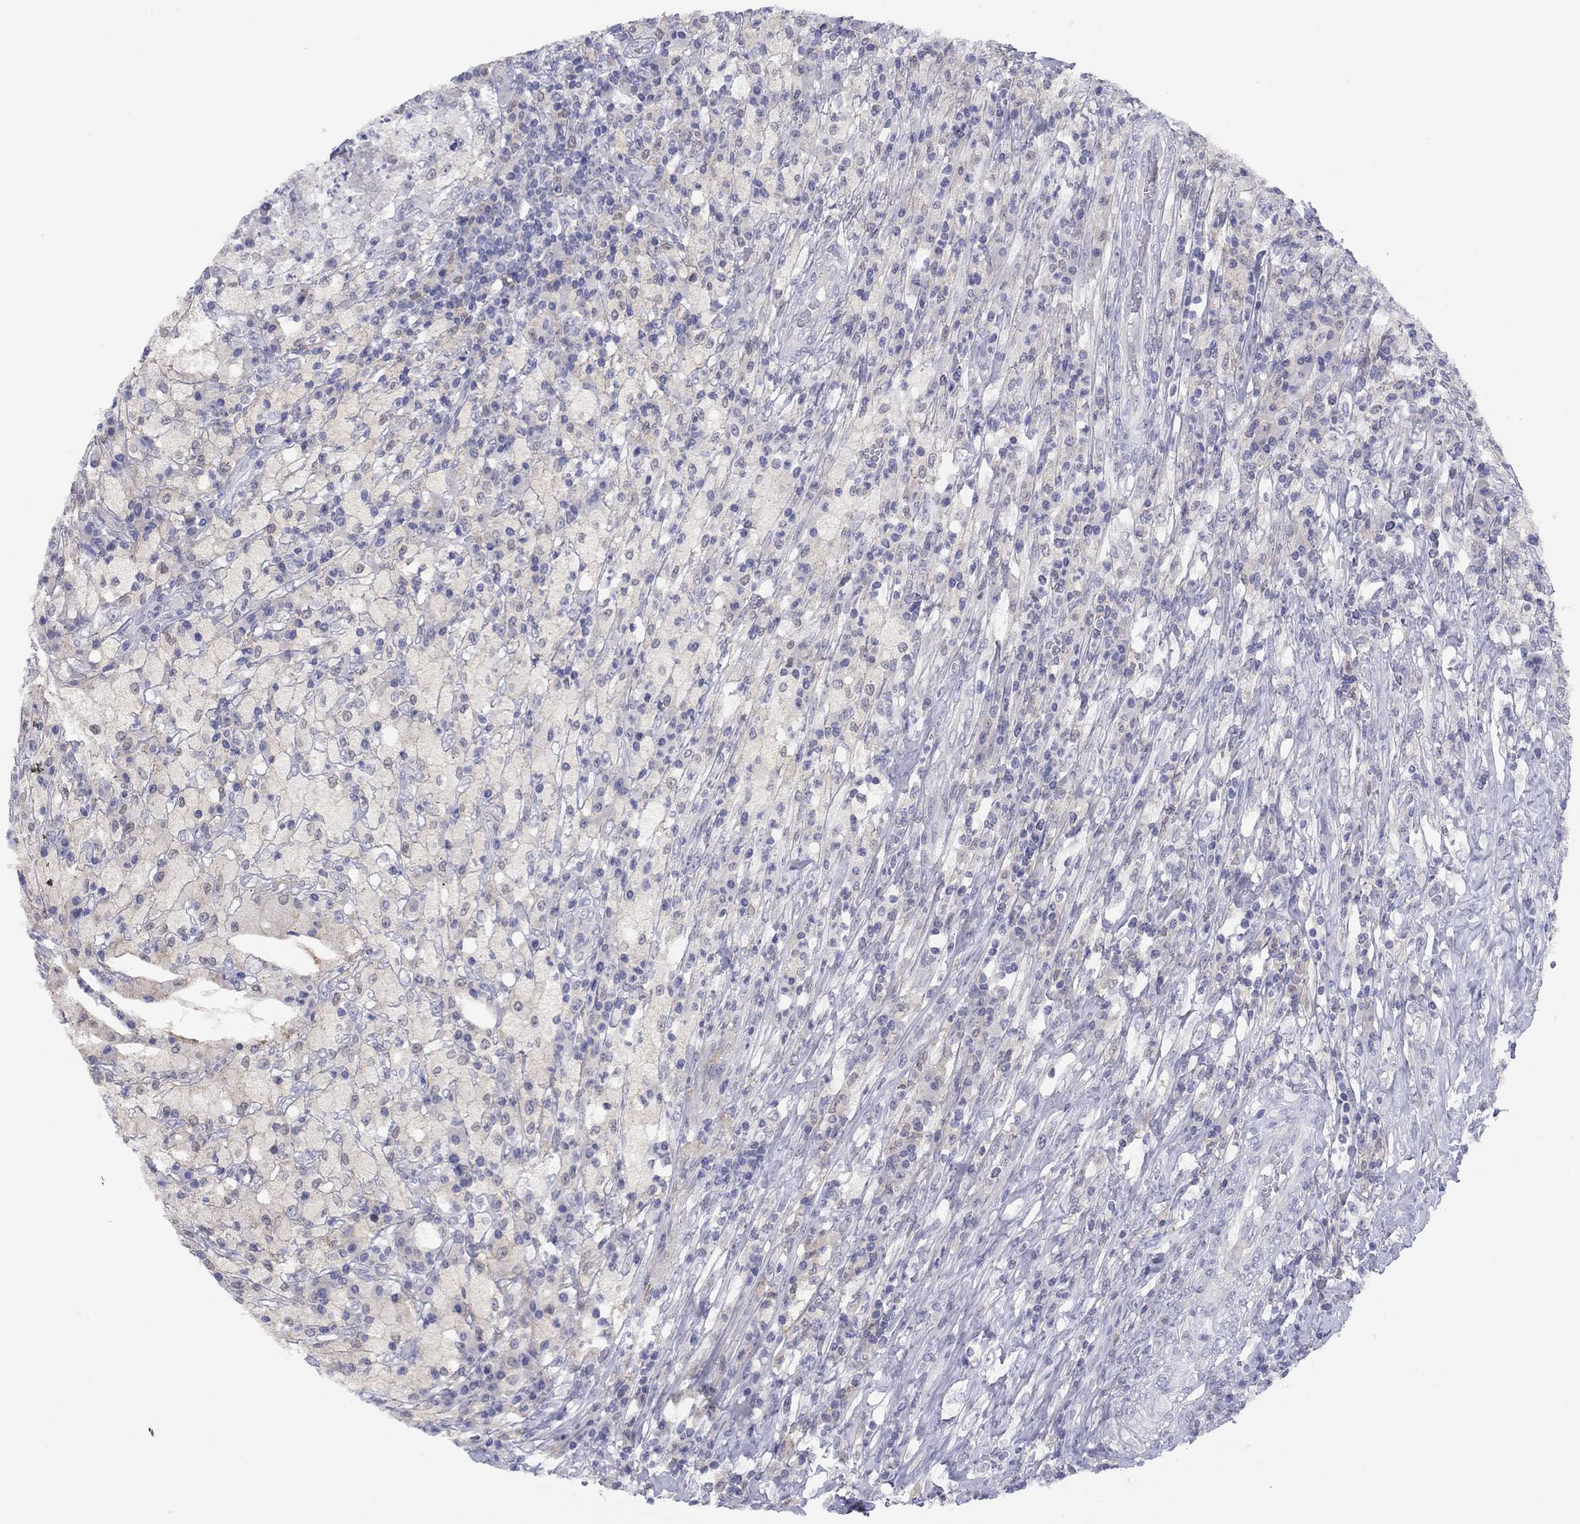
{"staining": {"intensity": "negative", "quantity": "none", "location": "none"}, "tissue": "testis cancer", "cell_type": "Tumor cells", "image_type": "cancer", "snomed": [{"axis": "morphology", "description": "Necrosis, NOS"}, {"axis": "morphology", "description": "Carcinoma, Embryonal, NOS"}, {"axis": "topography", "description": "Testis"}], "caption": "Immunohistochemistry (IHC) micrograph of testis embryonal carcinoma stained for a protein (brown), which displays no positivity in tumor cells.", "gene": "CYP2B6", "patient": {"sex": "male", "age": 19}}